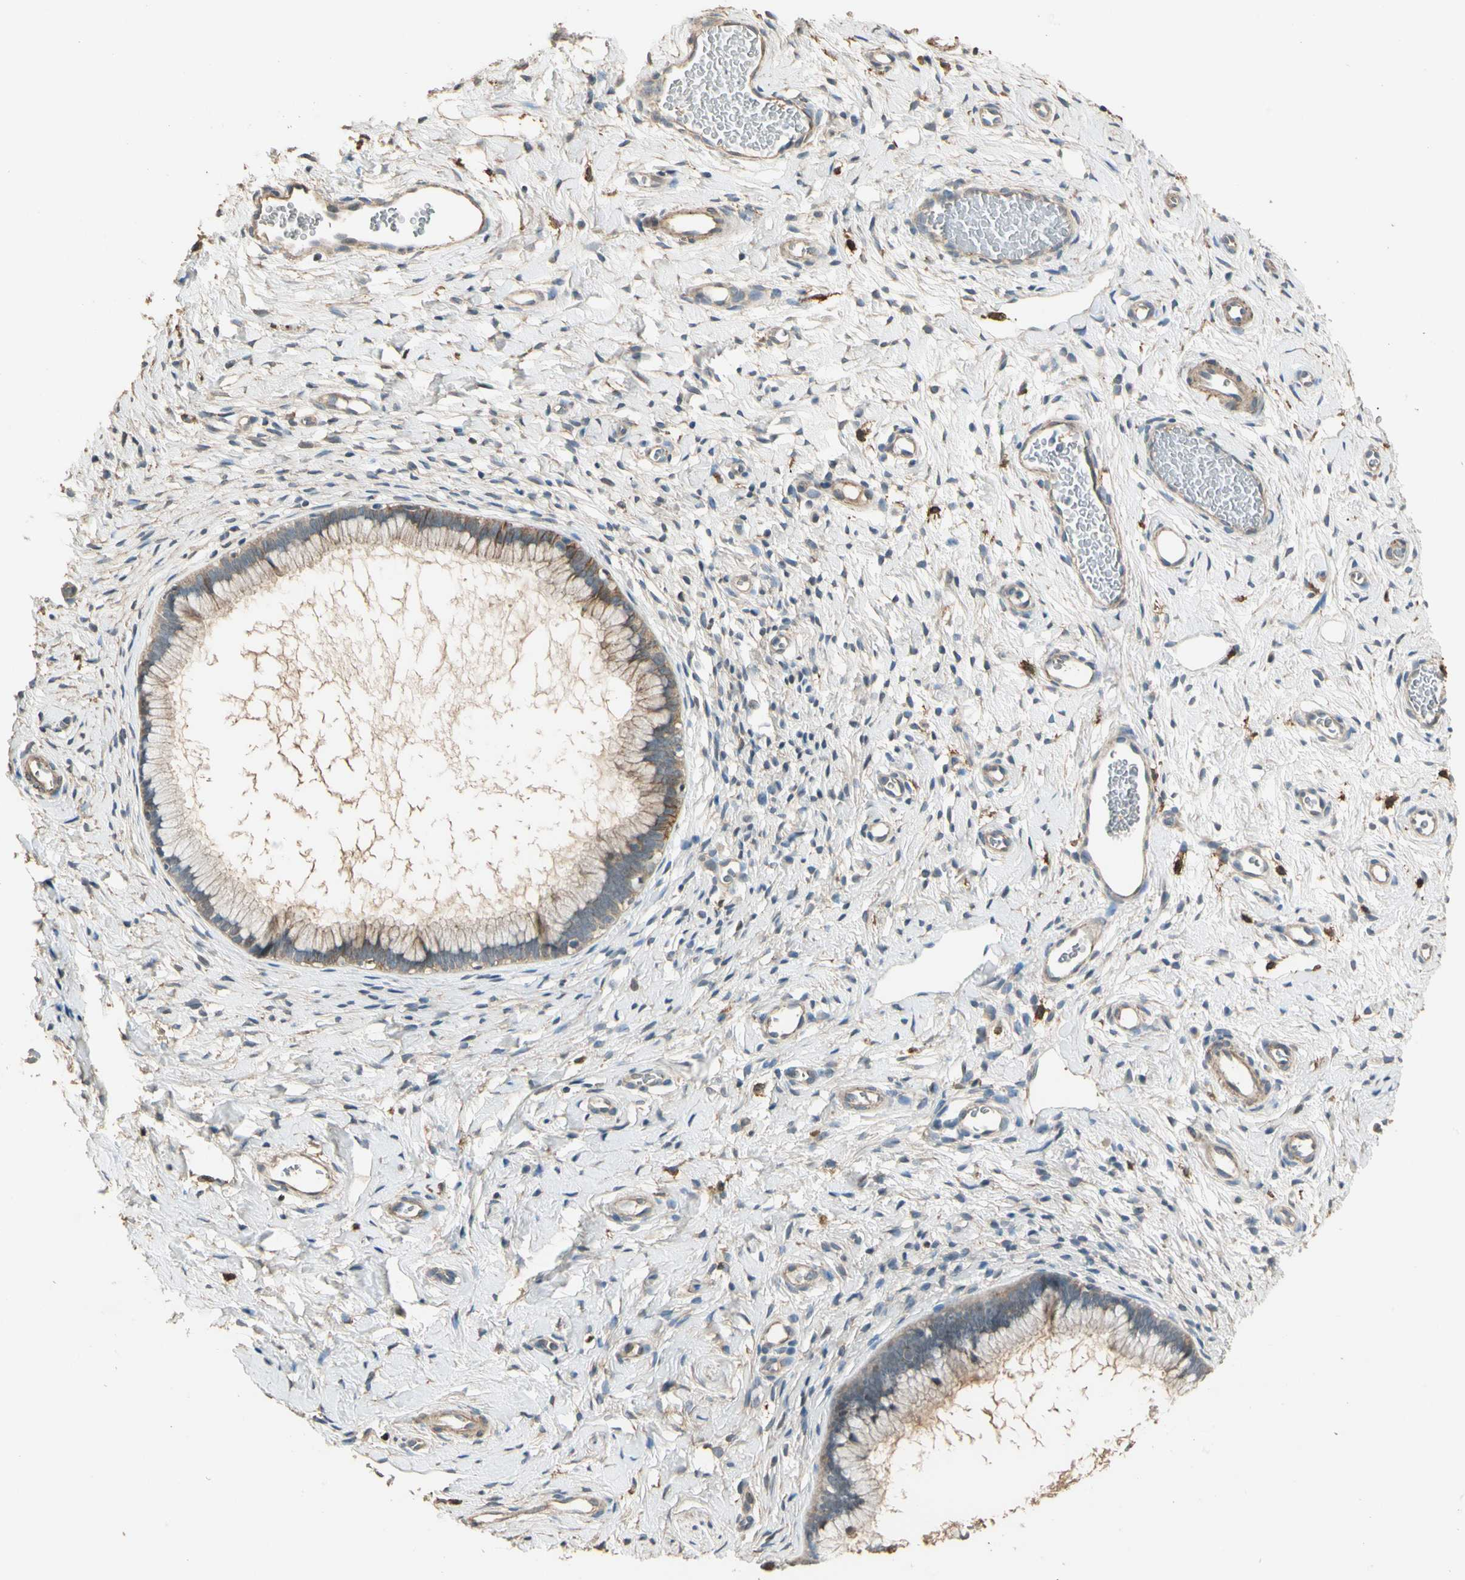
{"staining": {"intensity": "moderate", "quantity": "25%-75%", "location": "cytoplasmic/membranous"}, "tissue": "cervix", "cell_type": "Glandular cells", "image_type": "normal", "snomed": [{"axis": "morphology", "description": "Normal tissue, NOS"}, {"axis": "topography", "description": "Cervix"}], "caption": "A high-resolution photomicrograph shows immunohistochemistry (IHC) staining of benign cervix, which shows moderate cytoplasmic/membranous staining in about 25%-75% of glandular cells. (IHC, brightfield microscopy, high magnification).", "gene": "CDH6", "patient": {"sex": "female", "age": 65}}